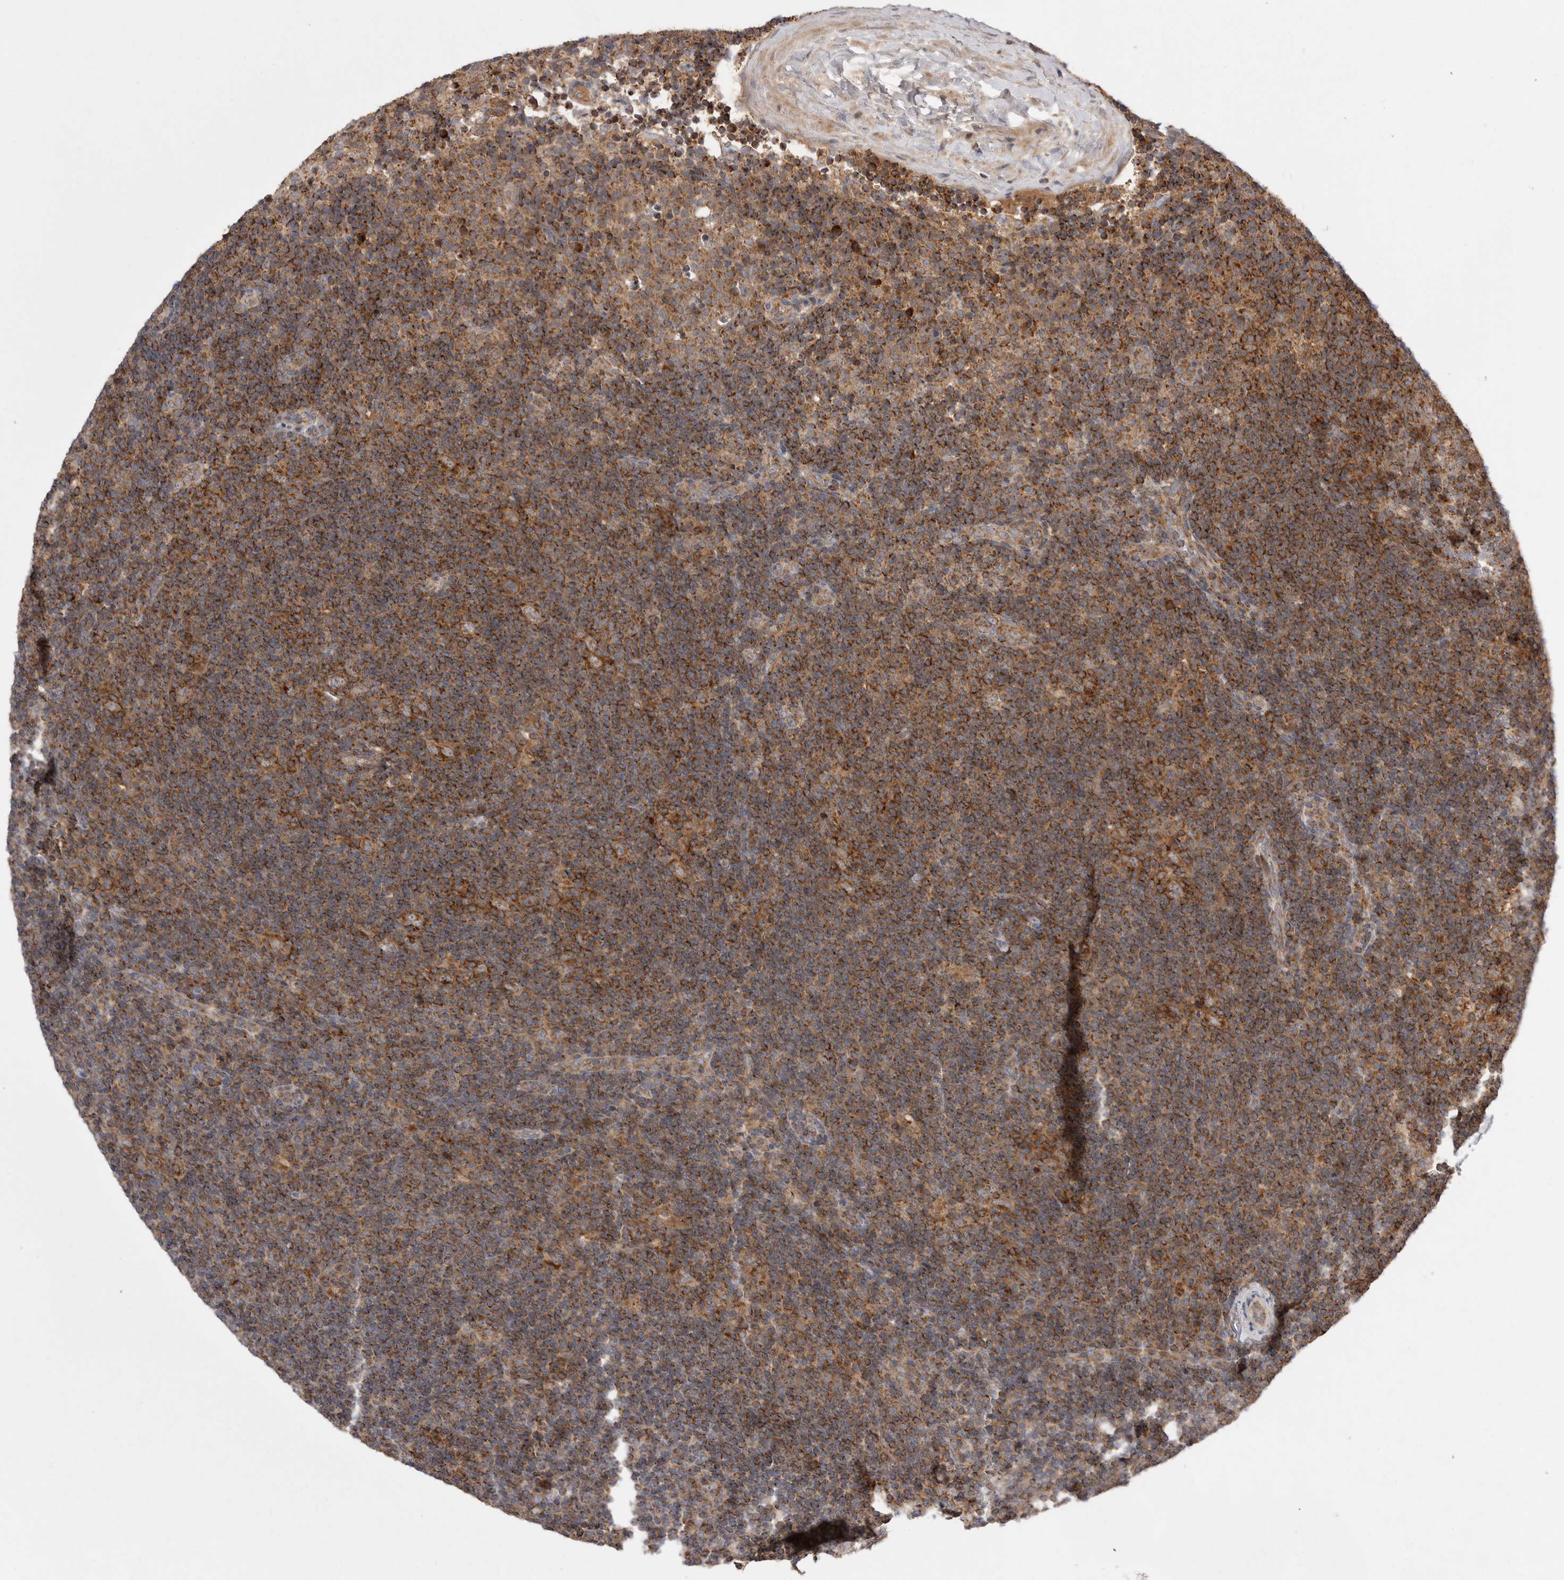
{"staining": {"intensity": "moderate", "quantity": ">75%", "location": "cytoplasmic/membranous"}, "tissue": "lymphoma", "cell_type": "Tumor cells", "image_type": "cancer", "snomed": [{"axis": "morphology", "description": "Hodgkin's disease, NOS"}, {"axis": "topography", "description": "Lymph node"}], "caption": "IHC staining of lymphoma, which exhibits medium levels of moderate cytoplasmic/membranous staining in about >75% of tumor cells indicating moderate cytoplasmic/membranous protein positivity. The staining was performed using DAB (brown) for protein detection and nuclei were counterstained in hematoxylin (blue).", "gene": "KYAT3", "patient": {"sex": "female", "age": 57}}